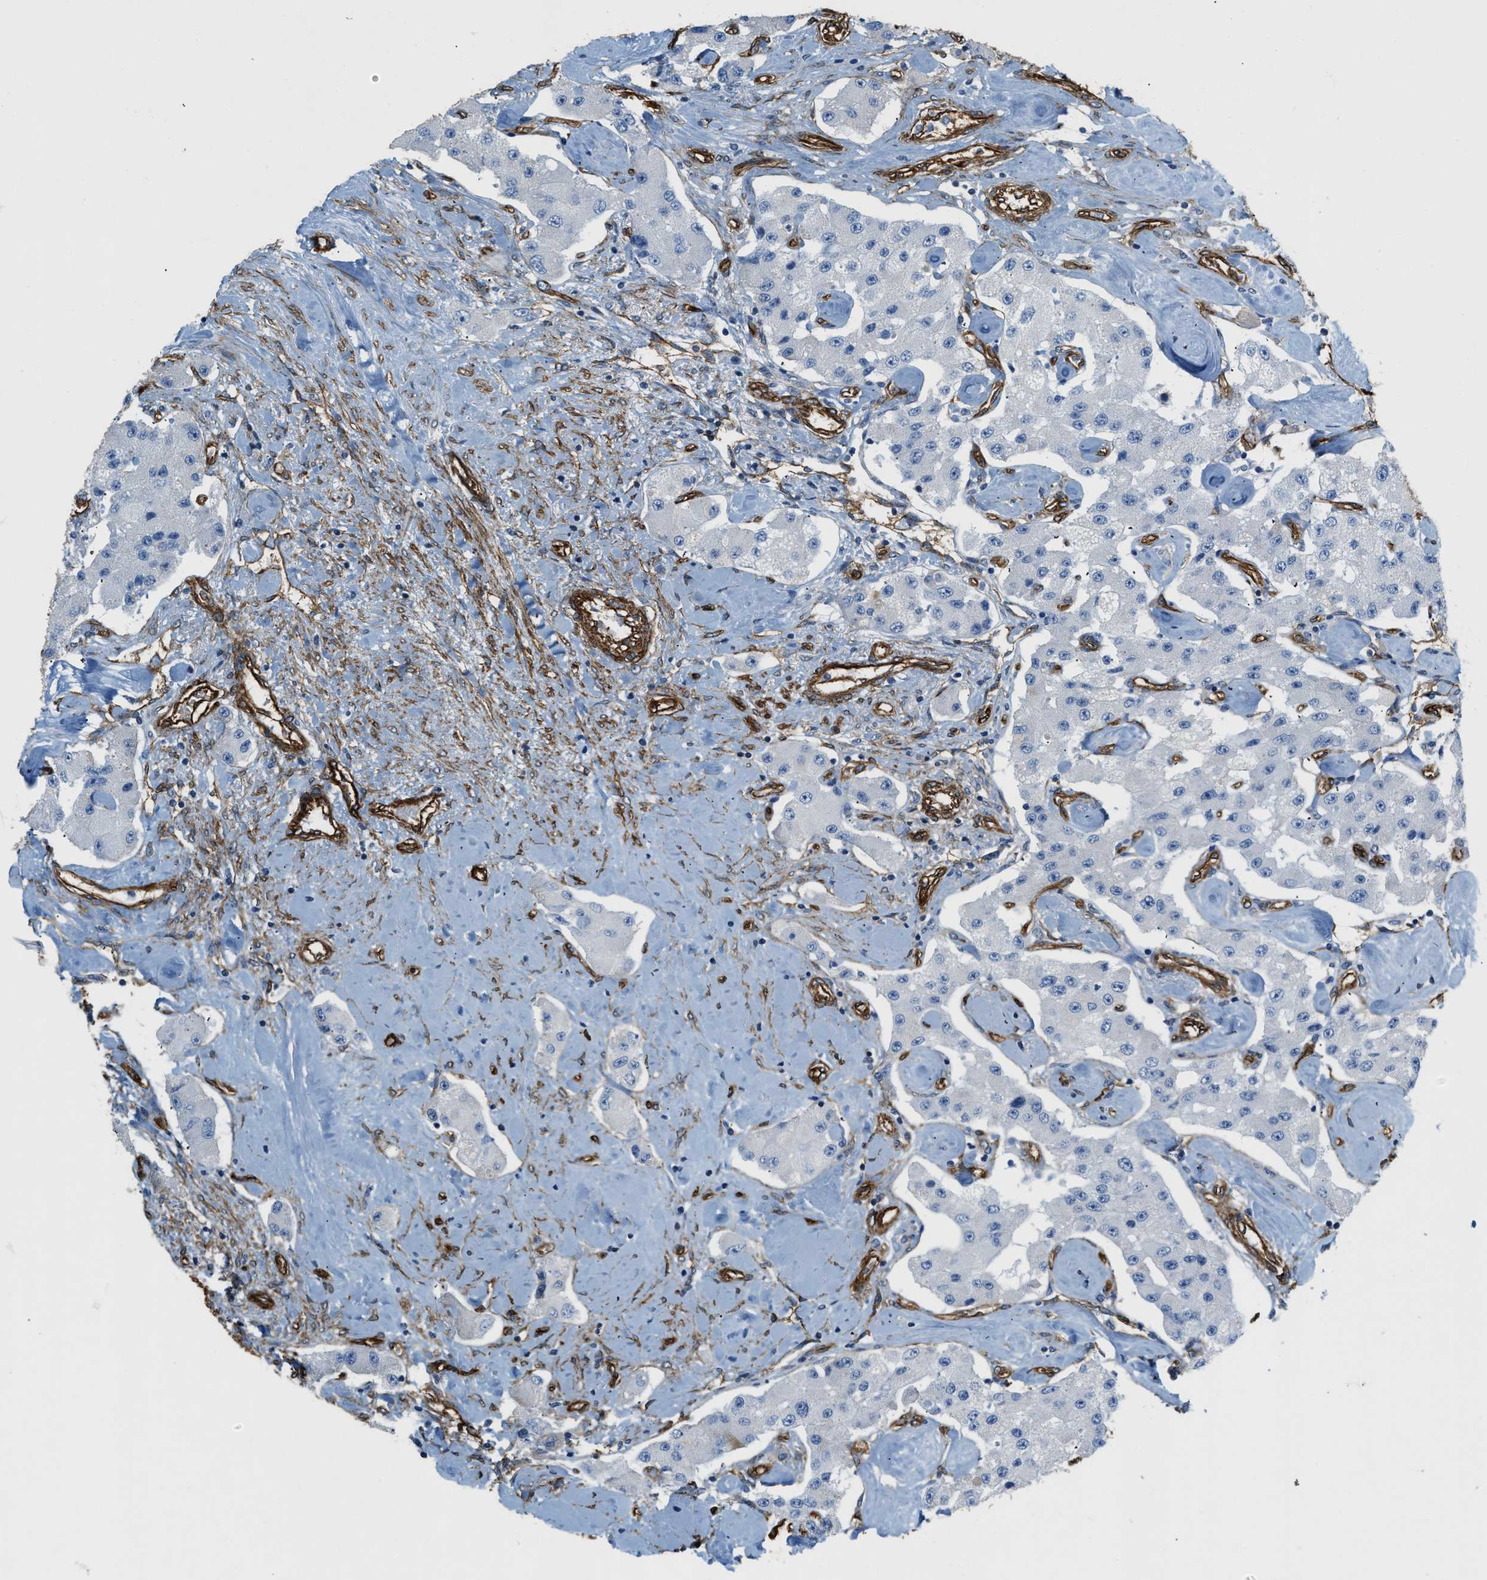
{"staining": {"intensity": "negative", "quantity": "none", "location": "none"}, "tissue": "carcinoid", "cell_type": "Tumor cells", "image_type": "cancer", "snomed": [{"axis": "morphology", "description": "Carcinoid, malignant, NOS"}, {"axis": "topography", "description": "Pancreas"}], "caption": "High power microscopy image of an immunohistochemistry photomicrograph of carcinoid (malignant), revealing no significant expression in tumor cells.", "gene": "TMEM43", "patient": {"sex": "male", "age": 41}}